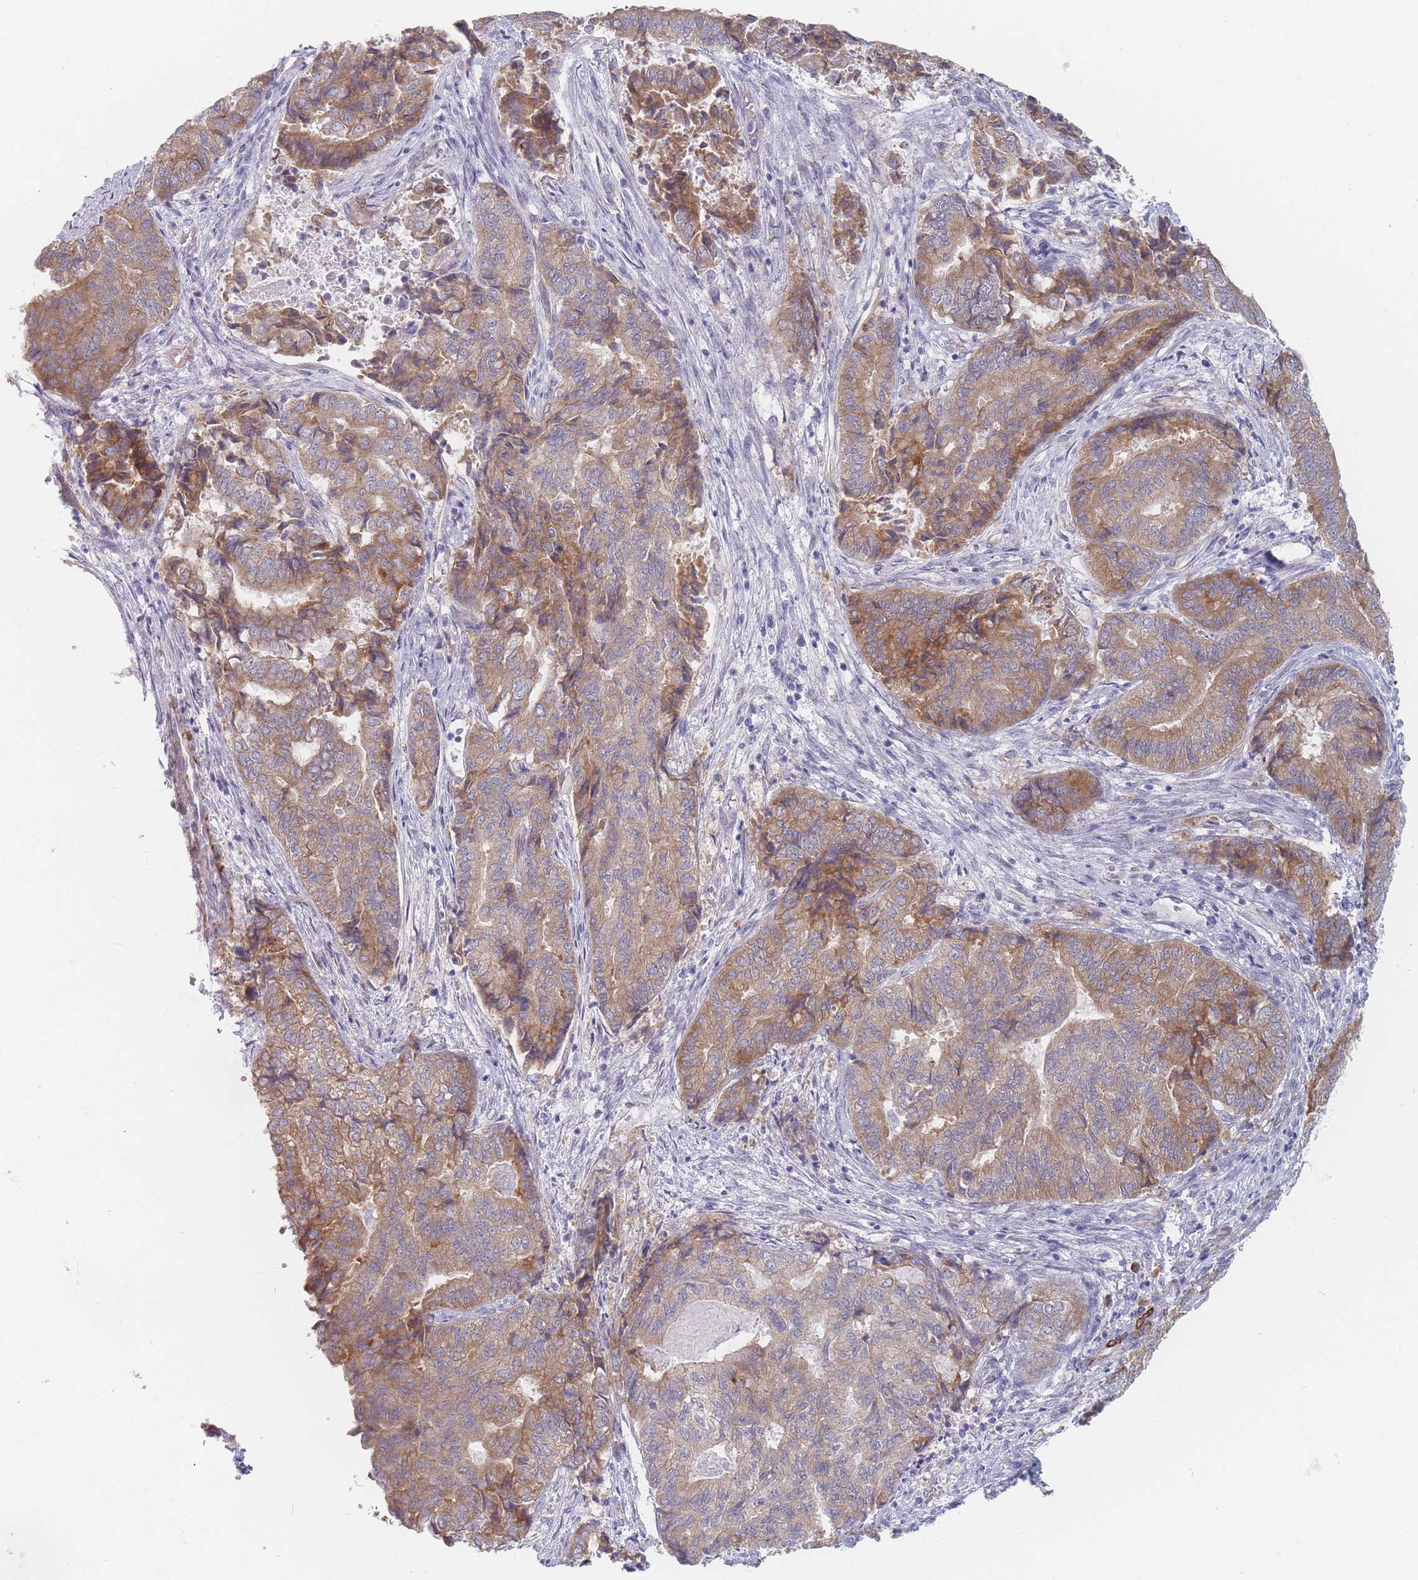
{"staining": {"intensity": "moderate", "quantity": ">75%", "location": "cytoplasmic/membranous"}, "tissue": "endometrial cancer", "cell_type": "Tumor cells", "image_type": "cancer", "snomed": [{"axis": "morphology", "description": "Adenocarcinoma, NOS"}, {"axis": "topography", "description": "Endometrium"}], "caption": "Immunohistochemistry (IHC) (DAB (3,3'-diaminobenzidine)) staining of endometrial cancer demonstrates moderate cytoplasmic/membranous protein staining in about >75% of tumor cells. Nuclei are stained in blue.", "gene": "ERBIN", "patient": {"sex": "female", "age": 80}}